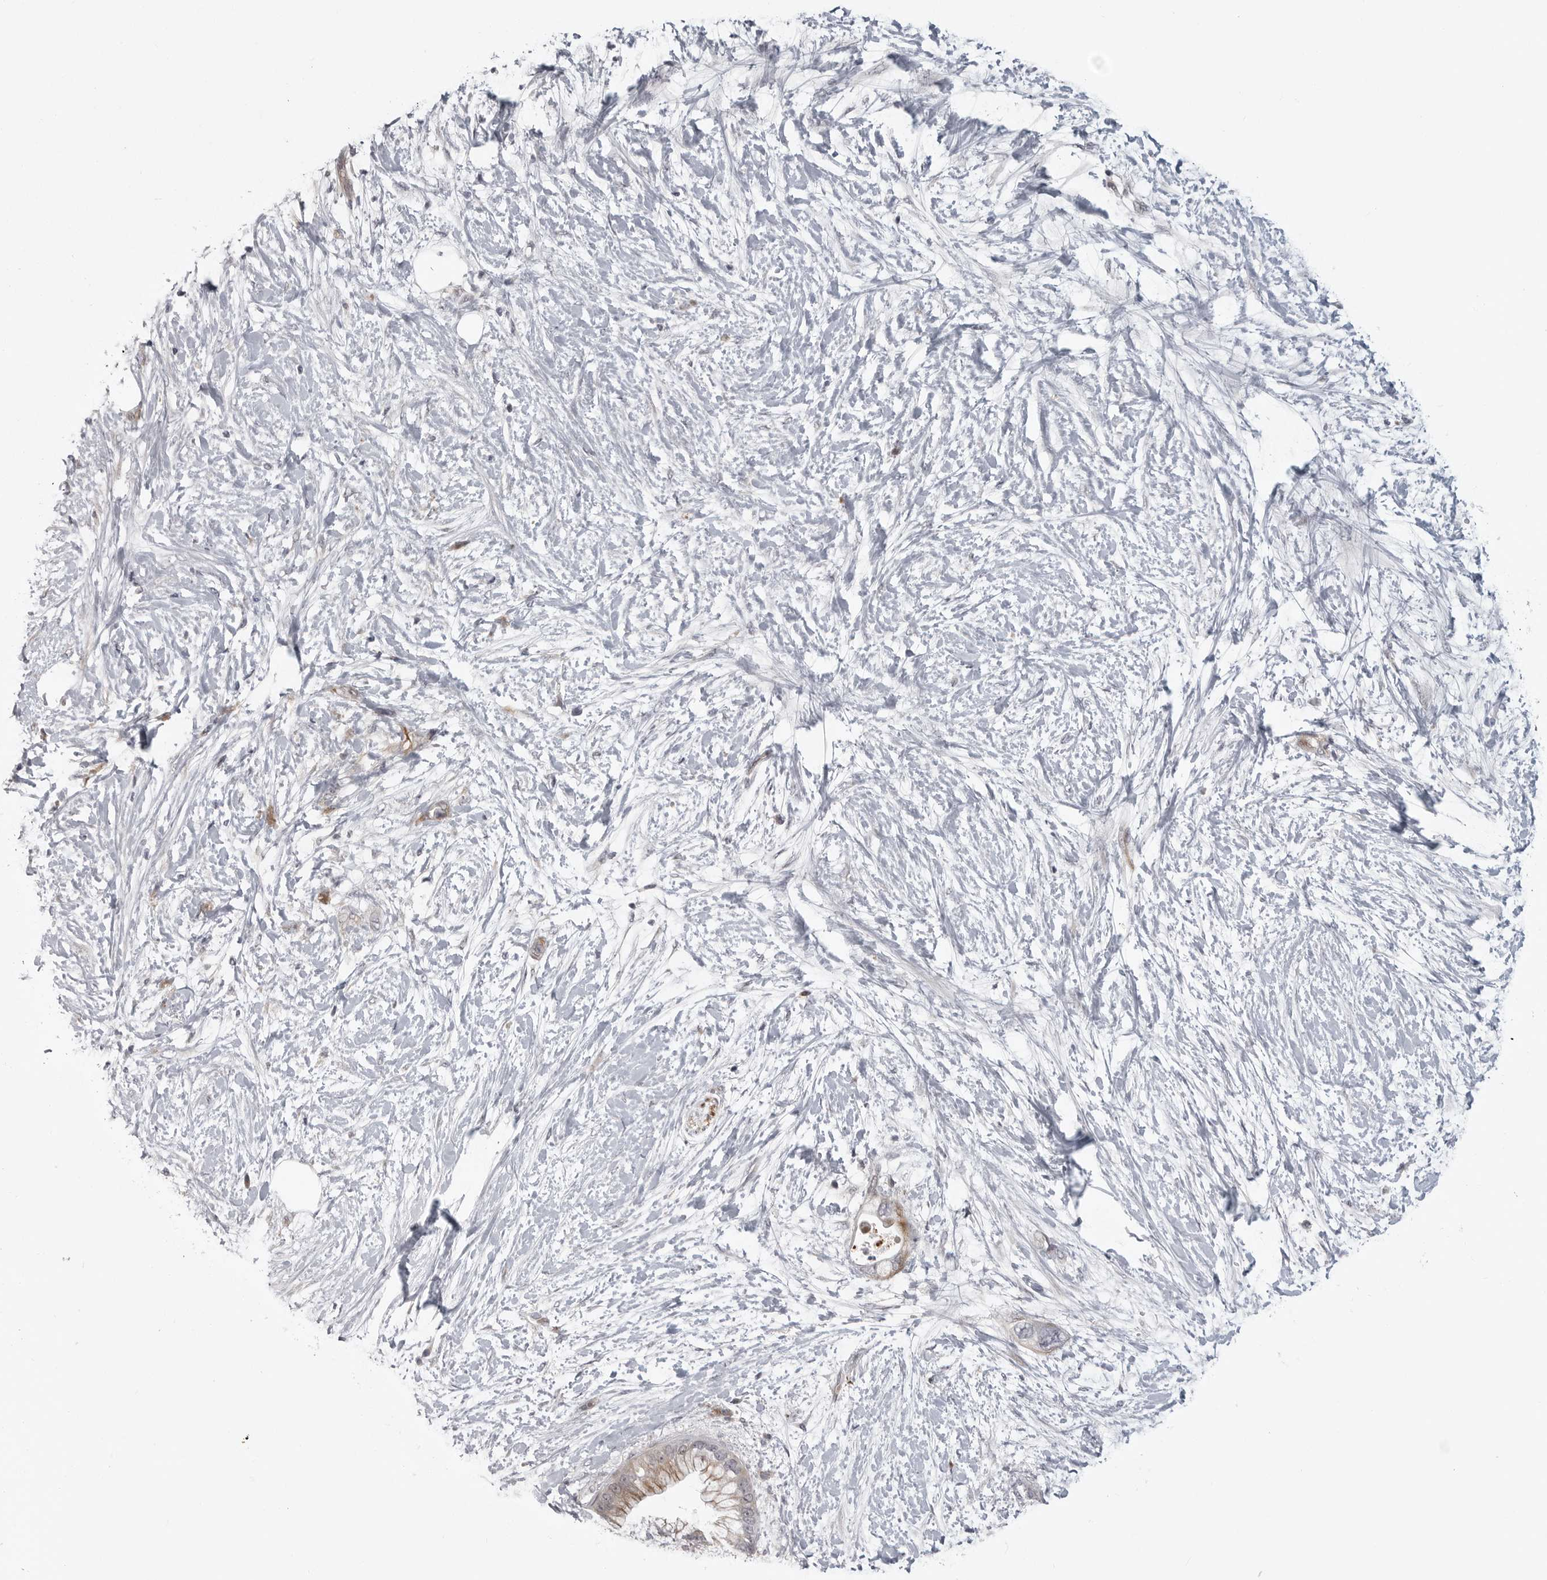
{"staining": {"intensity": "moderate", "quantity": "25%-75%", "location": "cytoplasmic/membranous"}, "tissue": "pancreatic cancer", "cell_type": "Tumor cells", "image_type": "cancer", "snomed": [{"axis": "morphology", "description": "Adenocarcinoma, NOS"}, {"axis": "topography", "description": "Pancreas"}], "caption": "Immunohistochemical staining of pancreatic cancer demonstrates medium levels of moderate cytoplasmic/membranous protein expression in about 25%-75% of tumor cells. The staining was performed using DAB to visualize the protein expression in brown, while the nuclei were stained in blue with hematoxylin (Magnification: 20x).", "gene": "CD300LD", "patient": {"sex": "male", "age": 53}}